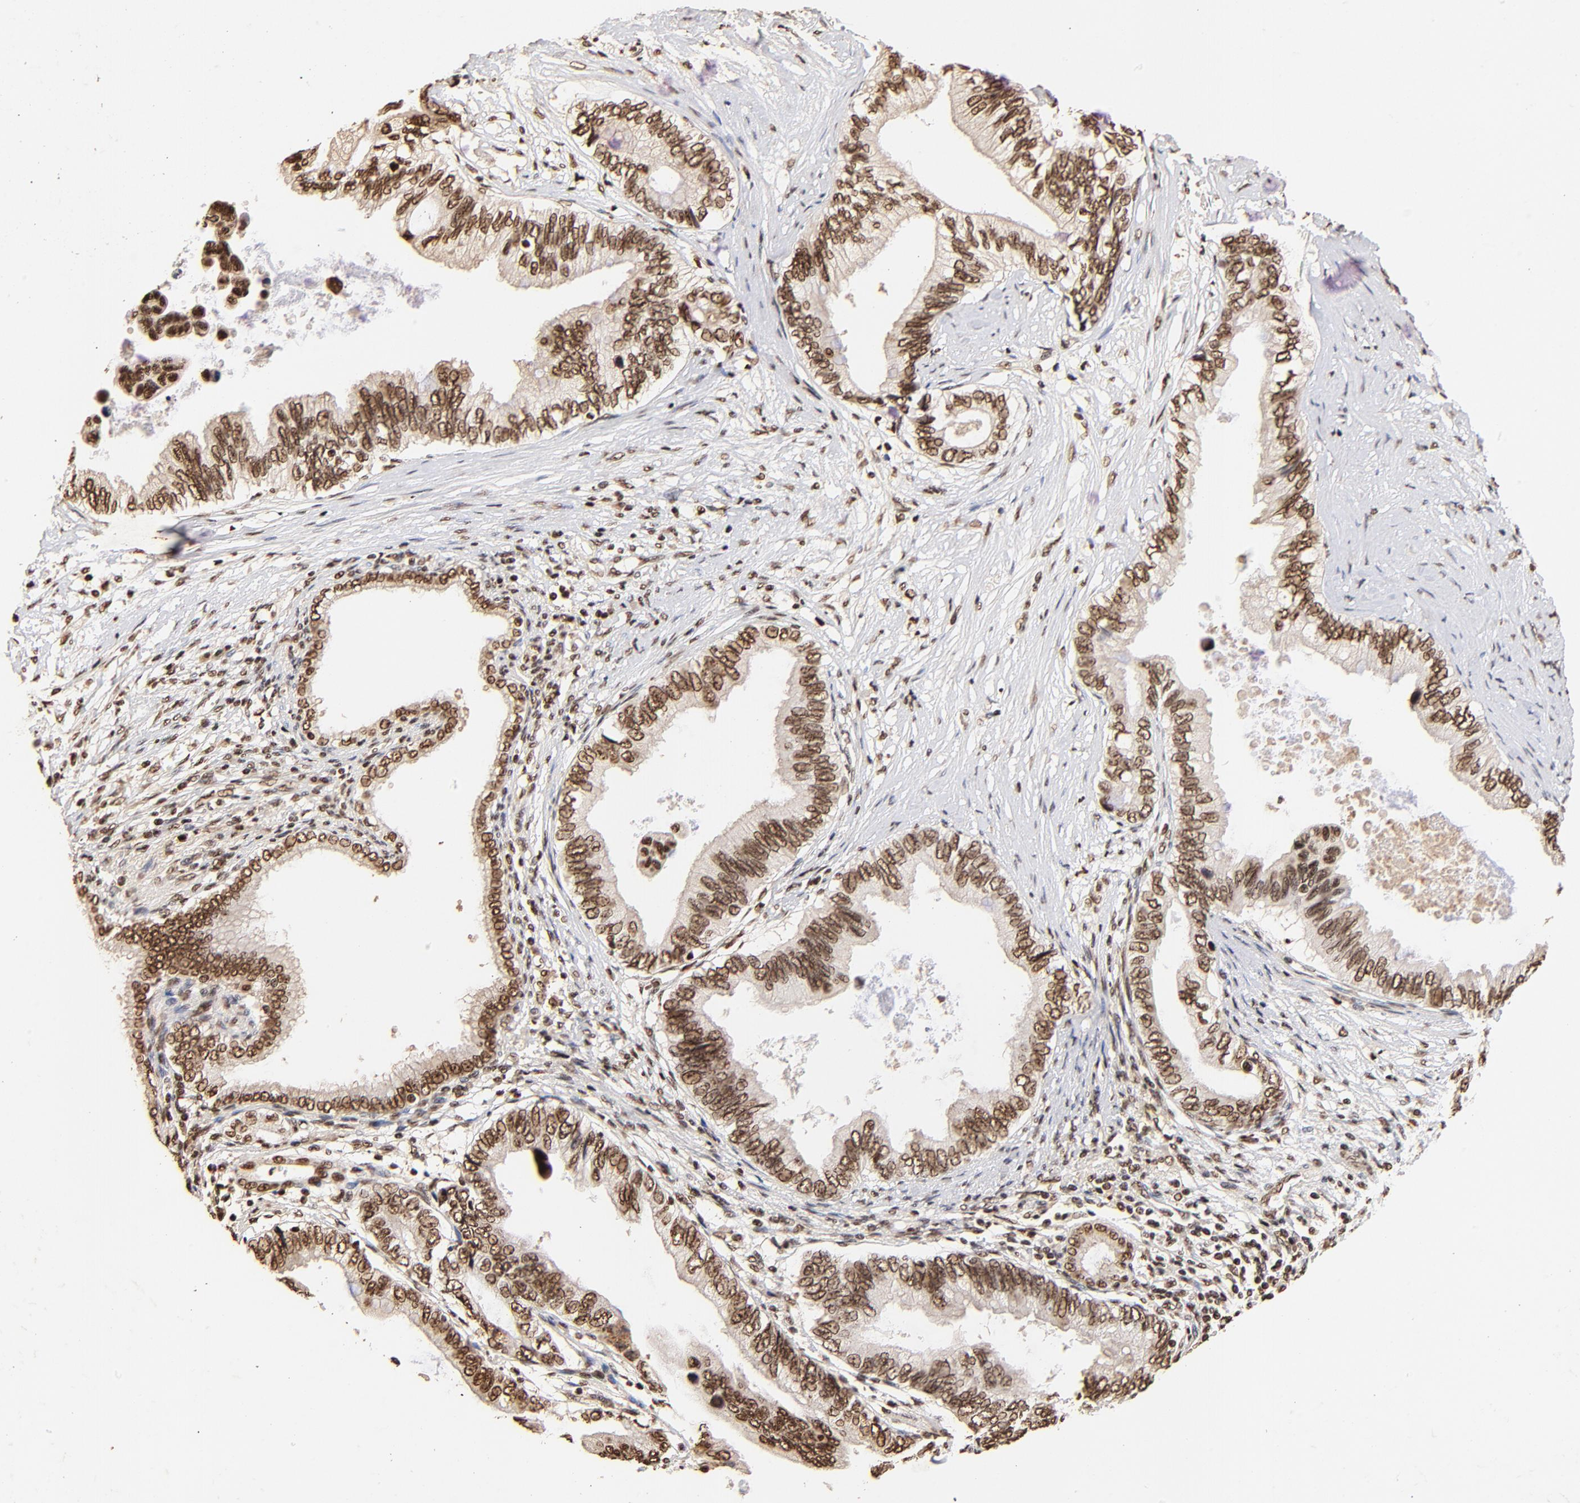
{"staining": {"intensity": "moderate", "quantity": ">75%", "location": "cytoplasmic/membranous,nuclear"}, "tissue": "pancreatic cancer", "cell_type": "Tumor cells", "image_type": "cancer", "snomed": [{"axis": "morphology", "description": "Adenocarcinoma, NOS"}, {"axis": "topography", "description": "Pancreas"}], "caption": "Immunohistochemistry (IHC) image of neoplastic tissue: adenocarcinoma (pancreatic) stained using IHC exhibits medium levels of moderate protein expression localized specifically in the cytoplasmic/membranous and nuclear of tumor cells, appearing as a cytoplasmic/membranous and nuclear brown color.", "gene": "MED12", "patient": {"sex": "female", "age": 66}}